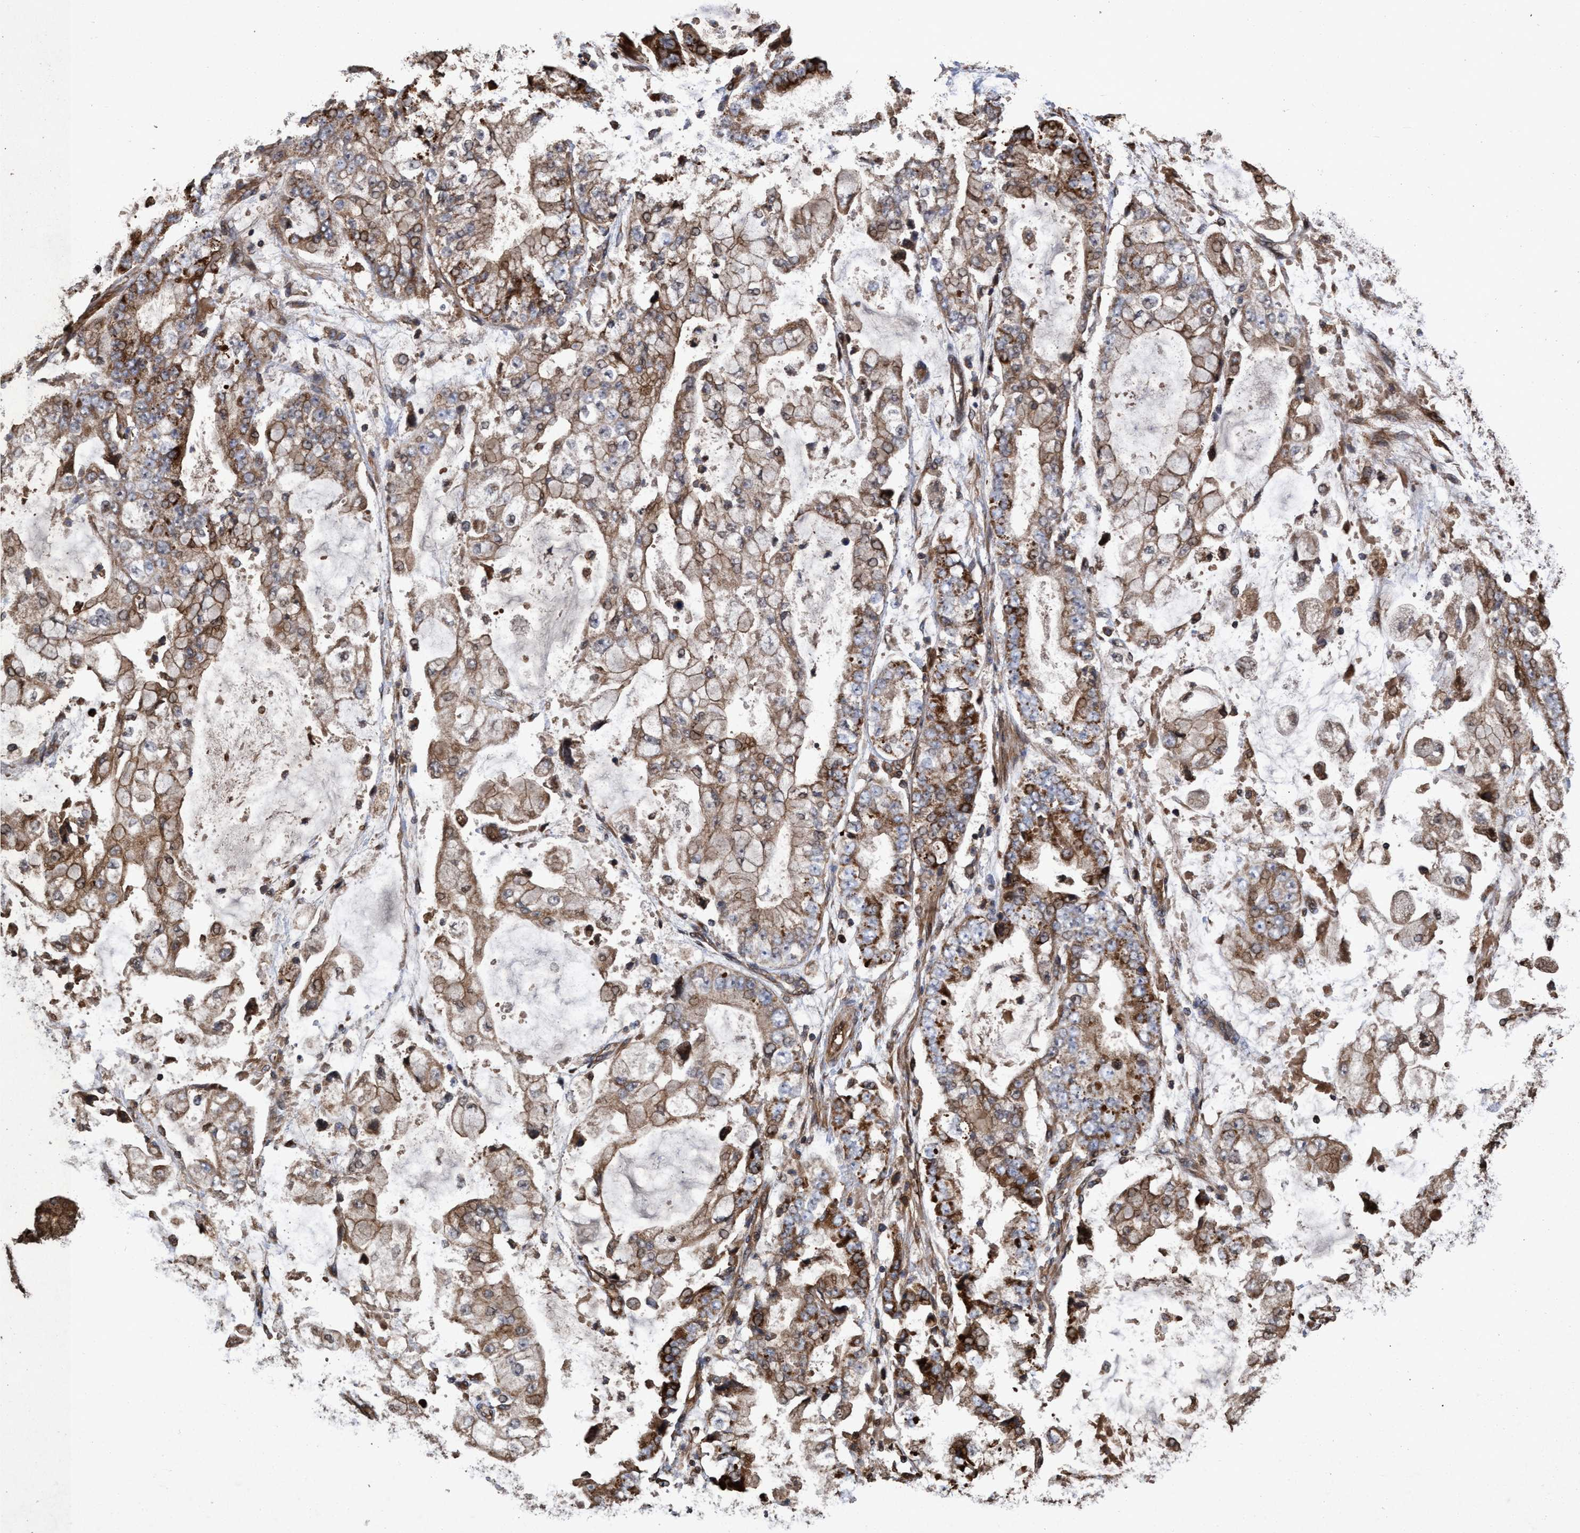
{"staining": {"intensity": "moderate", "quantity": ">75%", "location": "cytoplasmic/membranous"}, "tissue": "stomach cancer", "cell_type": "Tumor cells", "image_type": "cancer", "snomed": [{"axis": "morphology", "description": "Adenocarcinoma, NOS"}, {"axis": "topography", "description": "Stomach"}], "caption": "The image displays immunohistochemical staining of adenocarcinoma (stomach). There is moderate cytoplasmic/membranous staining is identified in approximately >75% of tumor cells.", "gene": "CHMP6", "patient": {"sex": "male", "age": 76}}